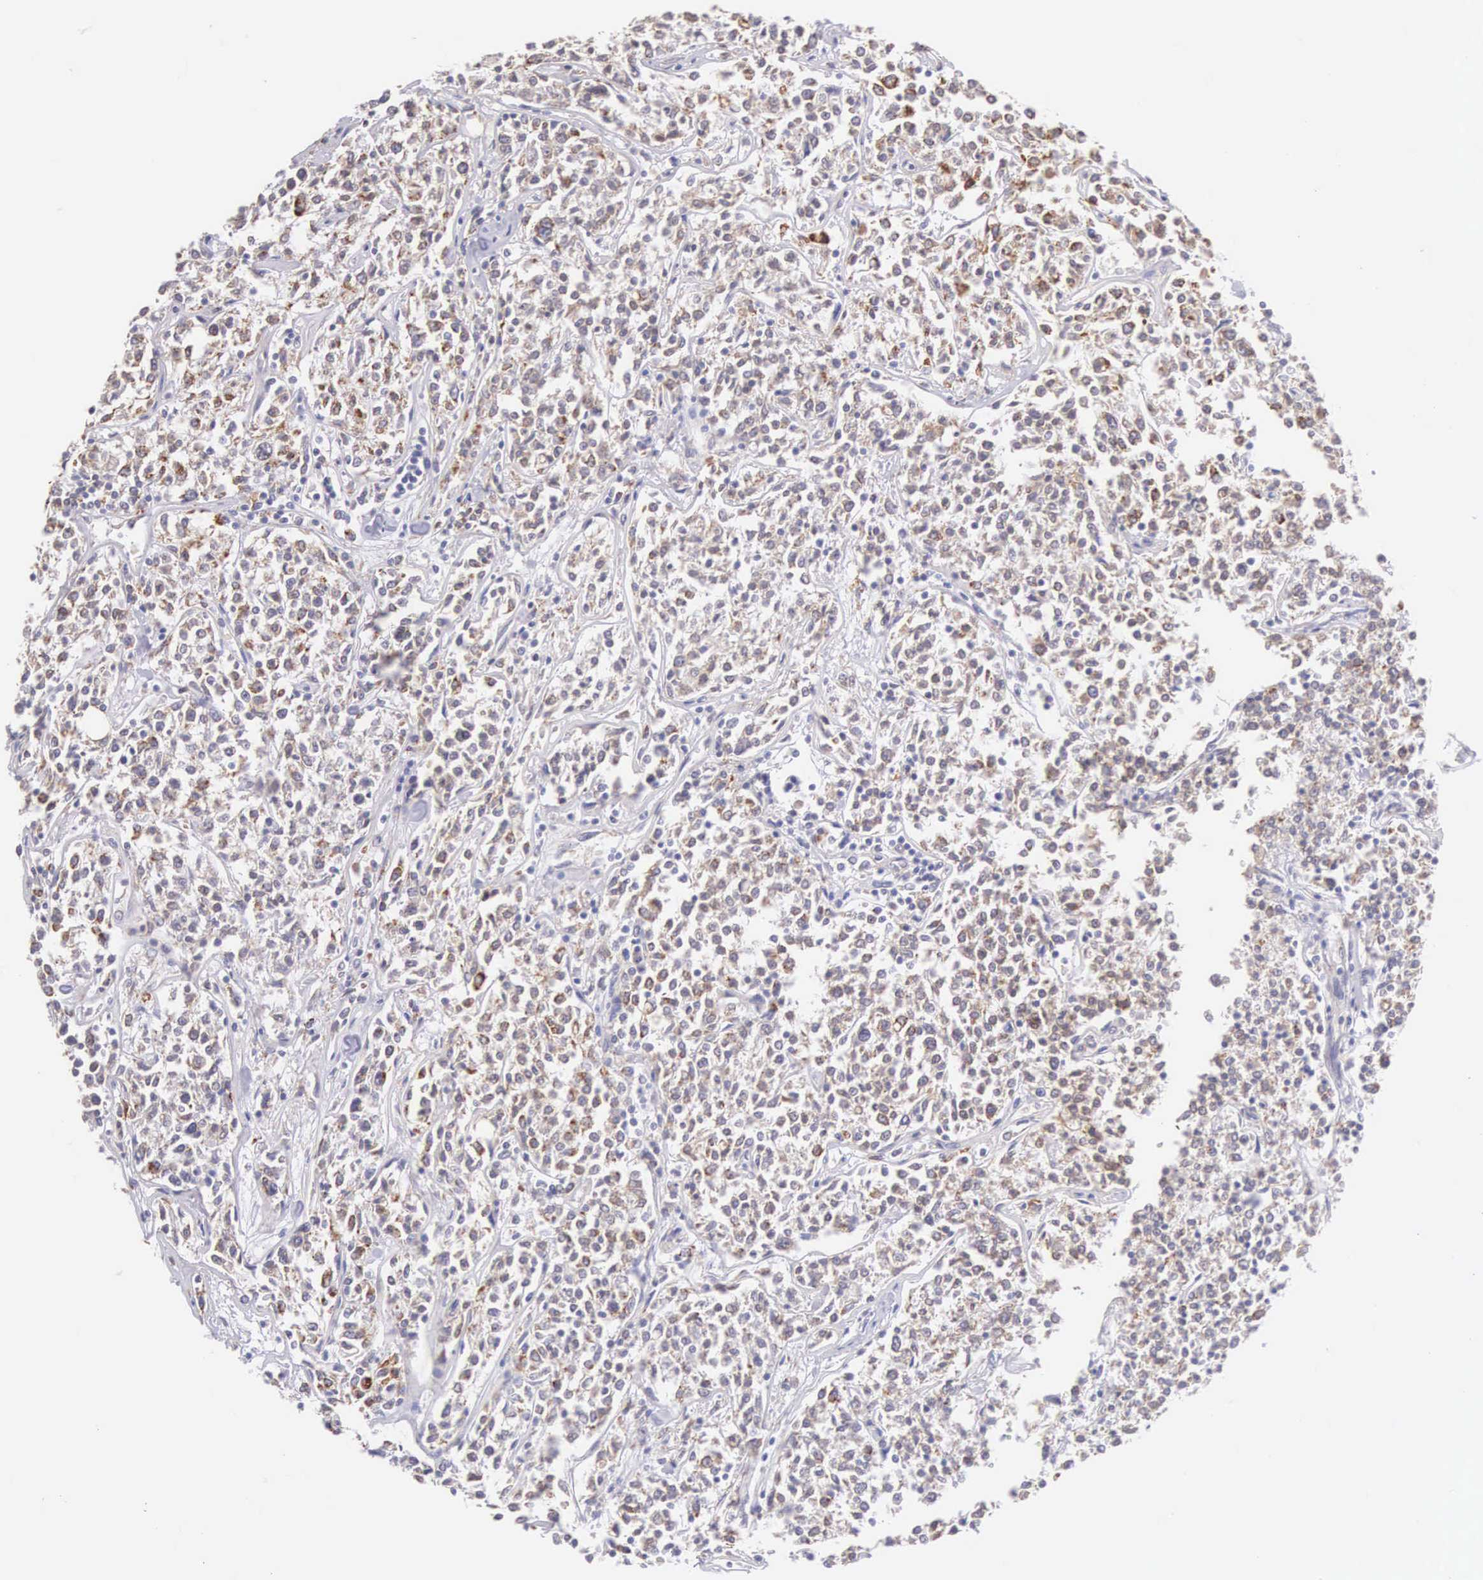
{"staining": {"intensity": "weak", "quantity": ">75%", "location": "cytoplasmic/membranous"}, "tissue": "lymphoma", "cell_type": "Tumor cells", "image_type": "cancer", "snomed": [{"axis": "morphology", "description": "Malignant lymphoma, non-Hodgkin's type, Low grade"}, {"axis": "topography", "description": "Small intestine"}], "caption": "Brown immunohistochemical staining in low-grade malignant lymphoma, non-Hodgkin's type displays weak cytoplasmic/membranous staining in about >75% of tumor cells. Nuclei are stained in blue.", "gene": "NSDHL", "patient": {"sex": "female", "age": 59}}